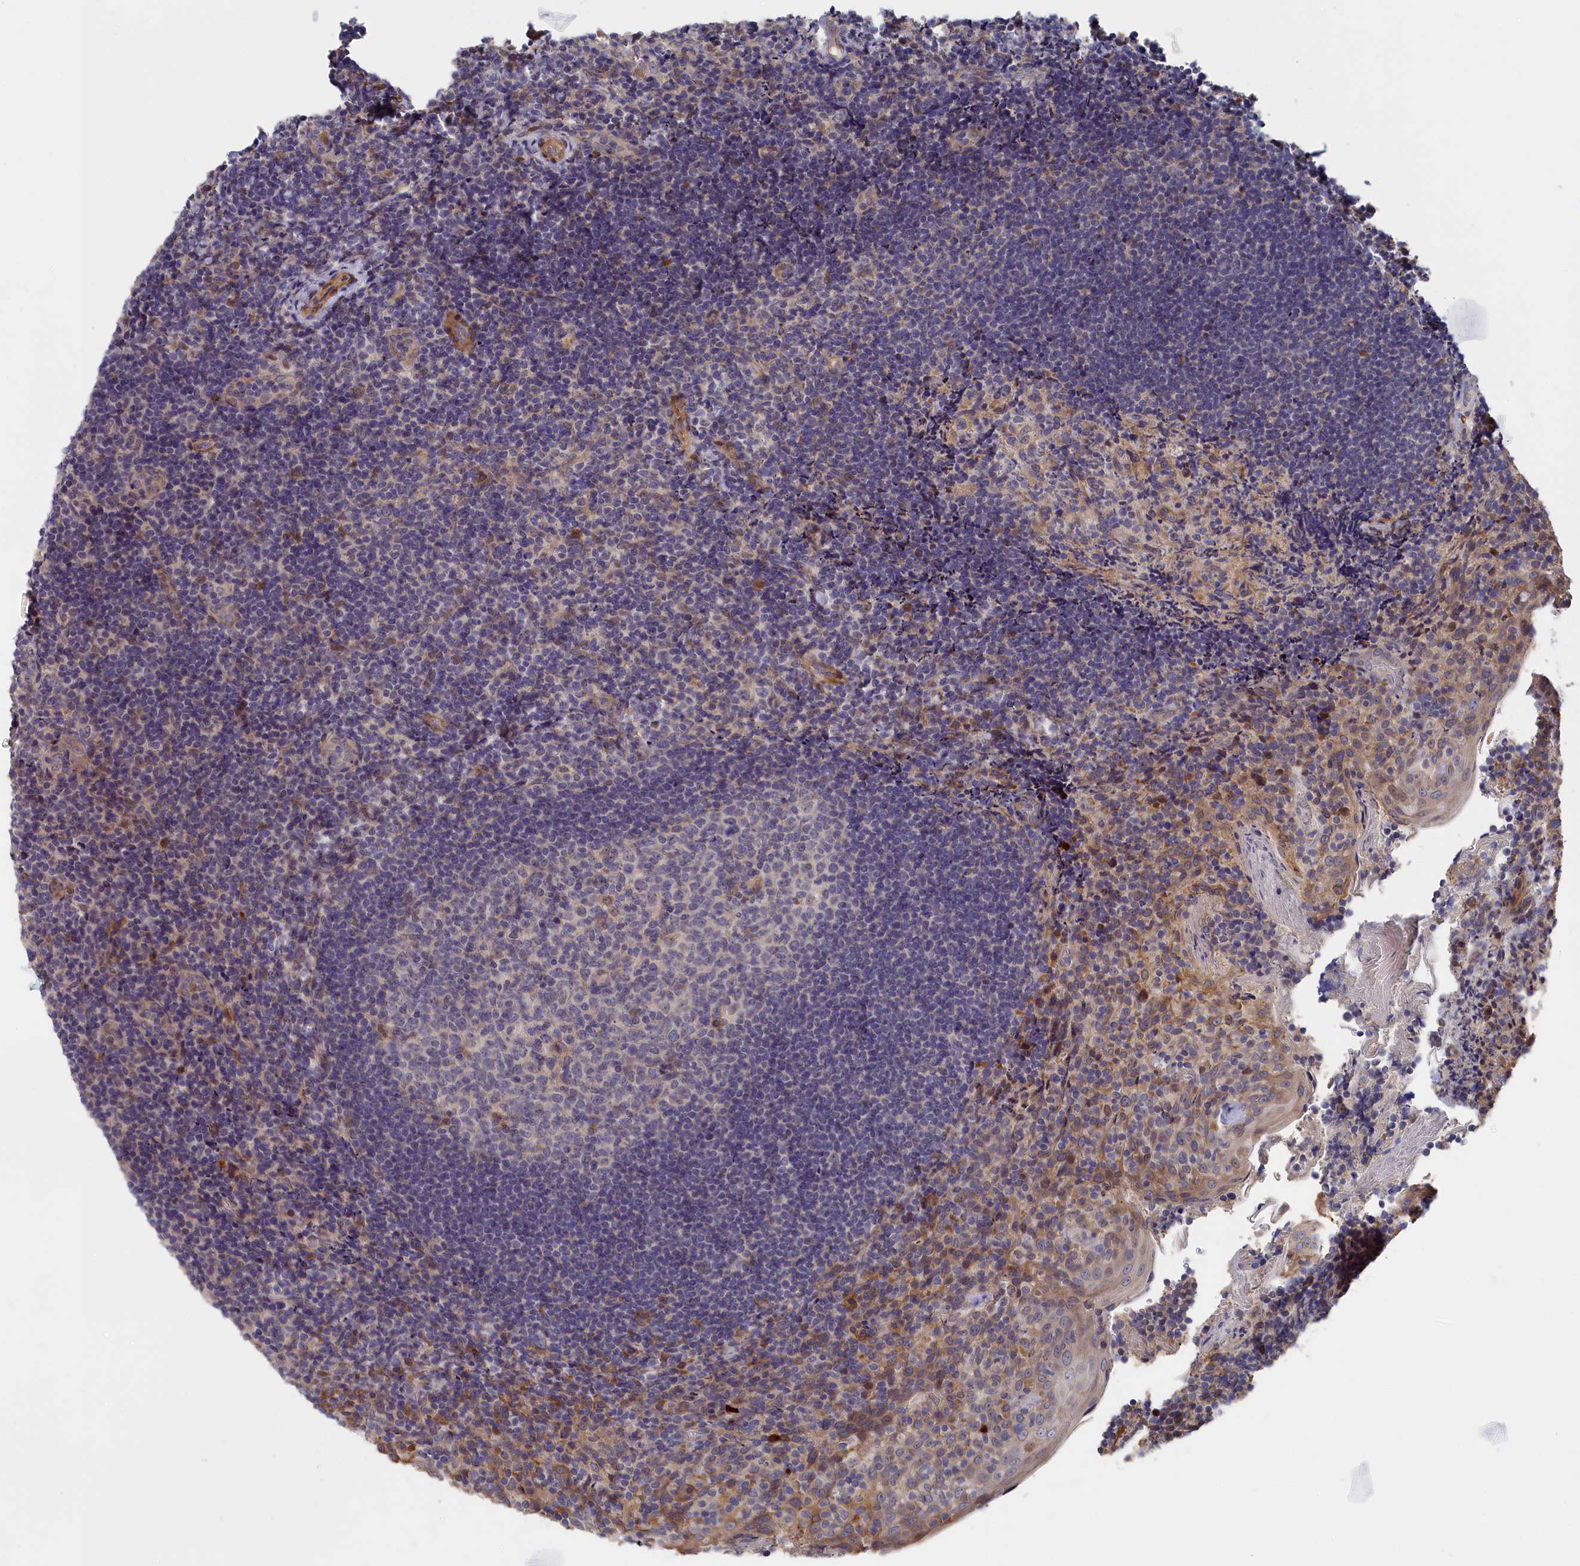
{"staining": {"intensity": "negative", "quantity": "none", "location": "none"}, "tissue": "tonsil", "cell_type": "Germinal center cells", "image_type": "normal", "snomed": [{"axis": "morphology", "description": "Normal tissue, NOS"}, {"axis": "topography", "description": "Tonsil"}], "caption": "DAB (3,3'-diaminobenzidine) immunohistochemical staining of benign human tonsil demonstrates no significant expression in germinal center cells.", "gene": "CYB5D2", "patient": {"sex": "female", "age": 10}}